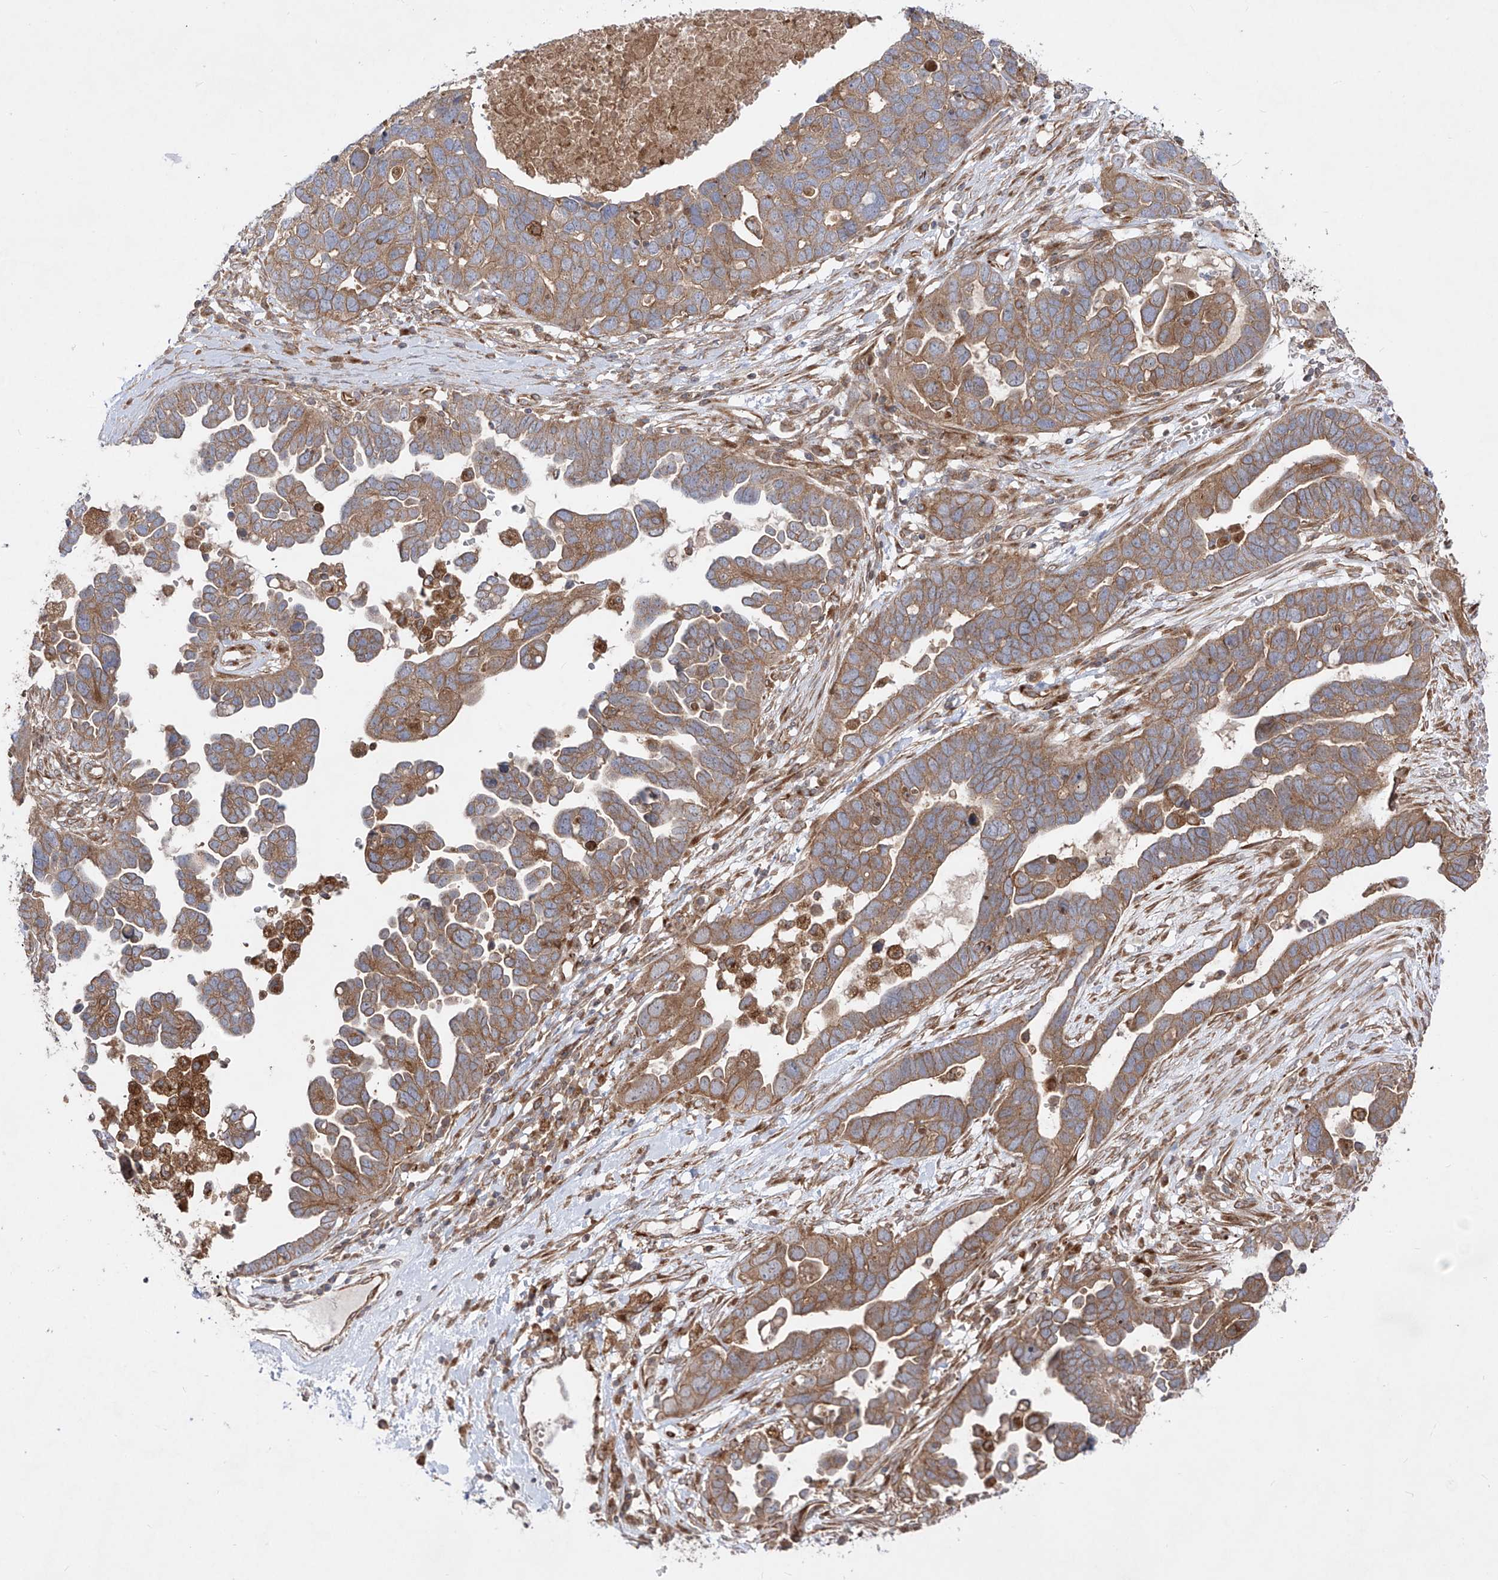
{"staining": {"intensity": "moderate", "quantity": ">75%", "location": "cytoplasmic/membranous"}, "tissue": "ovarian cancer", "cell_type": "Tumor cells", "image_type": "cancer", "snomed": [{"axis": "morphology", "description": "Cystadenocarcinoma, serous, NOS"}, {"axis": "topography", "description": "Ovary"}], "caption": "This photomicrograph demonstrates immunohistochemistry staining of human ovarian serous cystadenocarcinoma, with medium moderate cytoplasmic/membranous staining in approximately >75% of tumor cells.", "gene": "YKT6", "patient": {"sex": "female", "age": 54}}